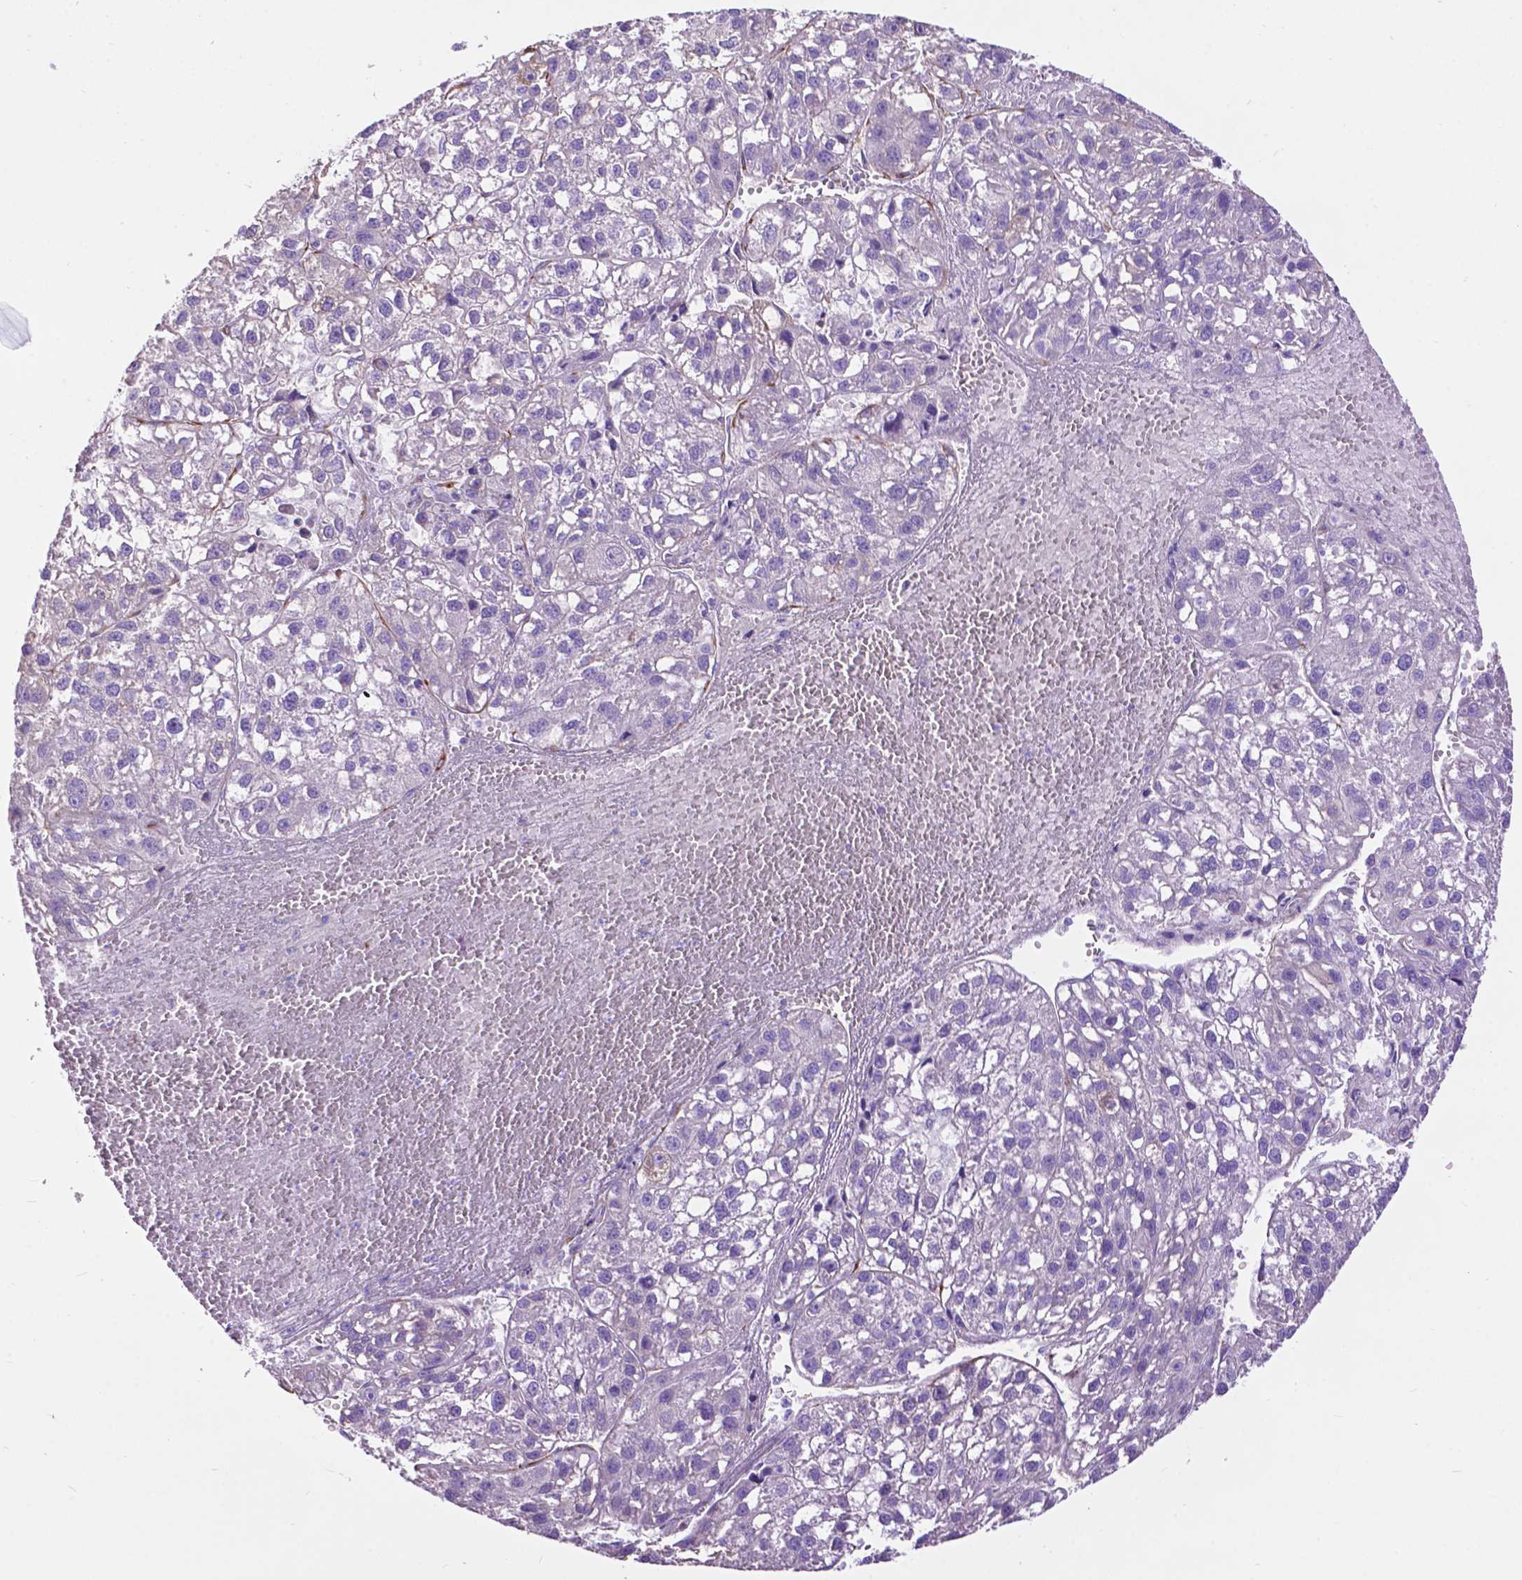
{"staining": {"intensity": "negative", "quantity": "none", "location": "none"}, "tissue": "liver cancer", "cell_type": "Tumor cells", "image_type": "cancer", "snomed": [{"axis": "morphology", "description": "Carcinoma, Hepatocellular, NOS"}, {"axis": "topography", "description": "Liver"}], "caption": "Tumor cells are negative for brown protein staining in liver cancer.", "gene": "PCDHA12", "patient": {"sex": "female", "age": 70}}